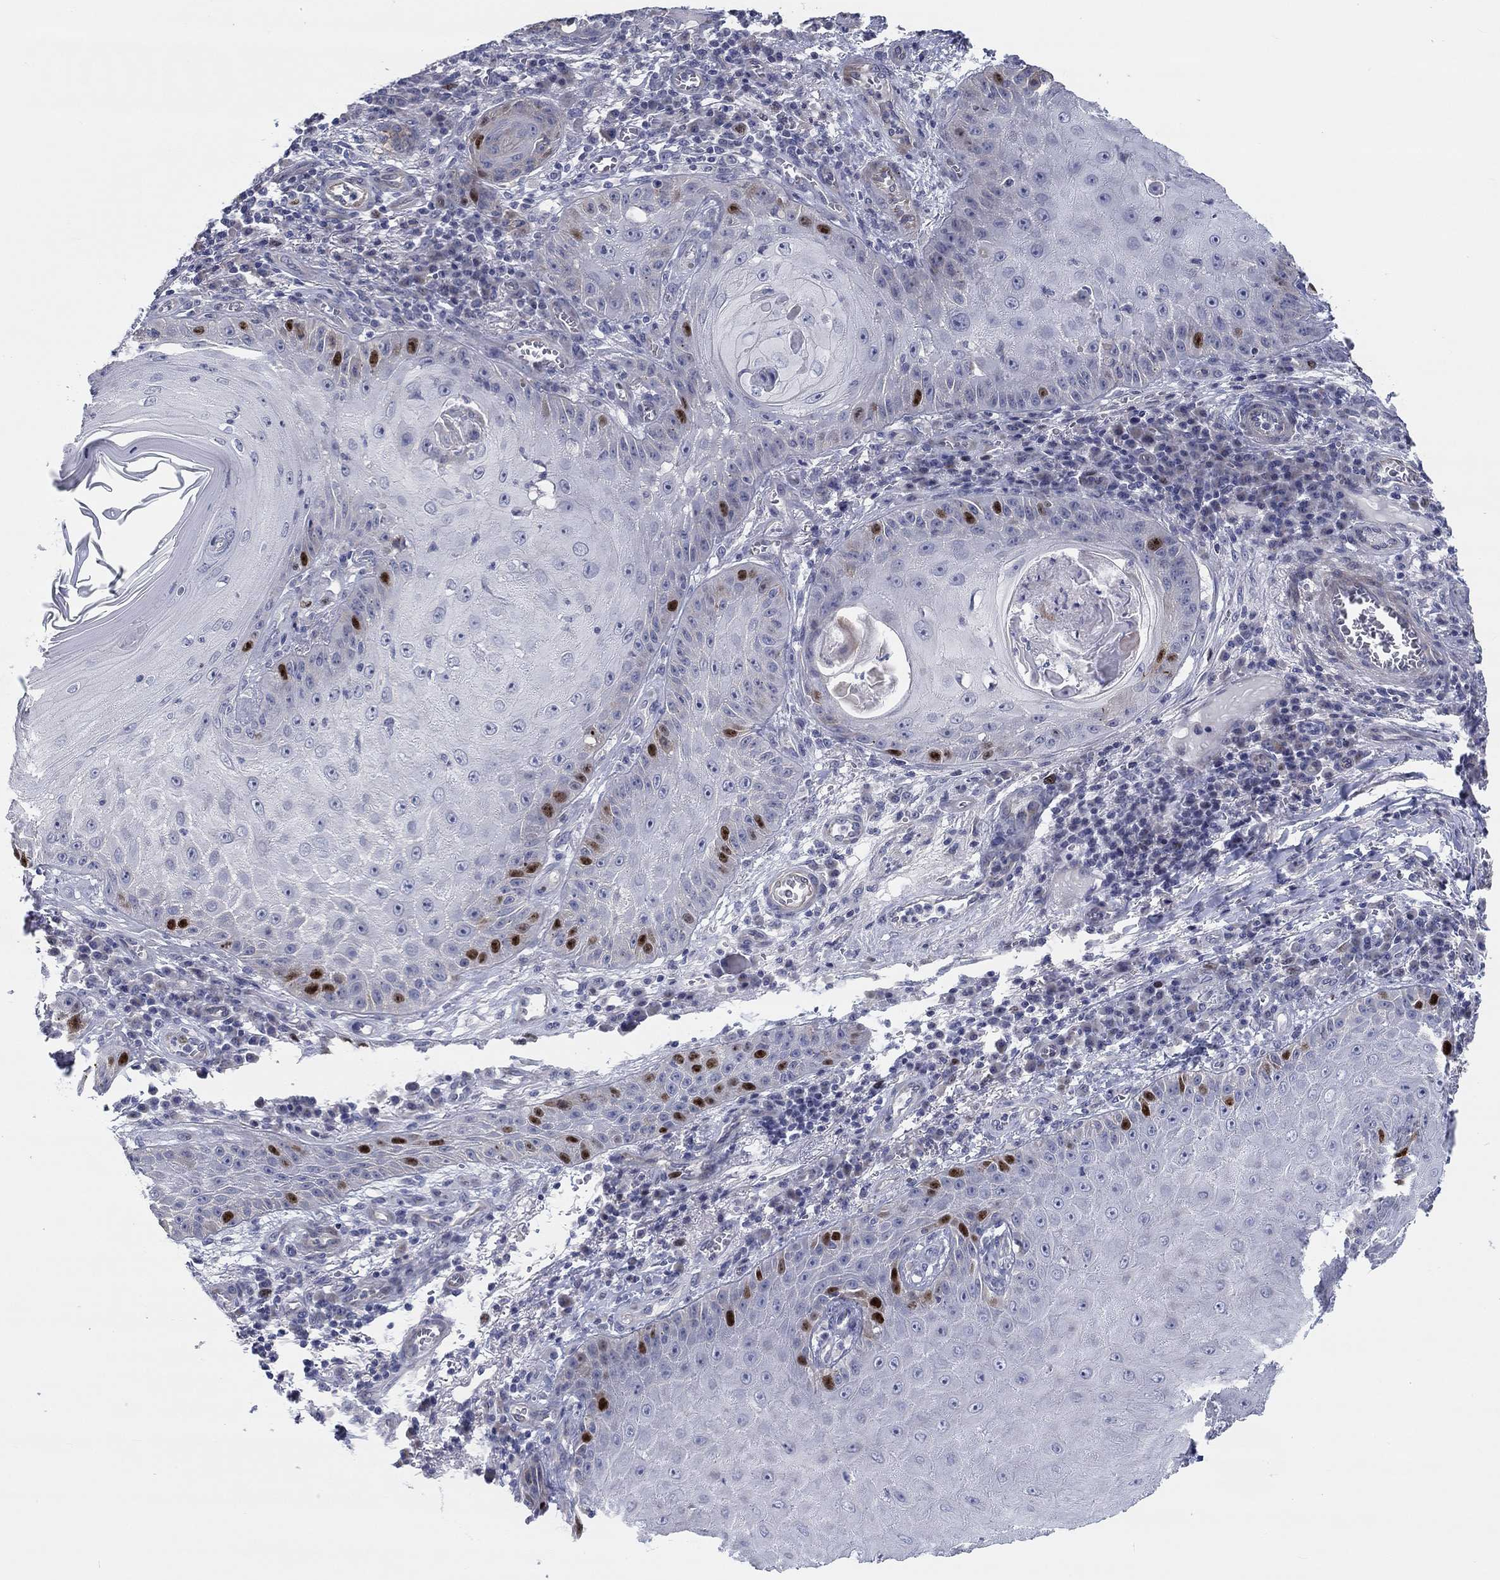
{"staining": {"intensity": "strong", "quantity": "<25%", "location": "nuclear"}, "tissue": "skin cancer", "cell_type": "Tumor cells", "image_type": "cancer", "snomed": [{"axis": "morphology", "description": "Squamous cell carcinoma, NOS"}, {"axis": "topography", "description": "Skin"}], "caption": "Immunohistochemistry (IHC) (DAB (3,3'-diaminobenzidine)) staining of human skin cancer demonstrates strong nuclear protein staining in approximately <25% of tumor cells.", "gene": "PRC1", "patient": {"sex": "male", "age": 70}}